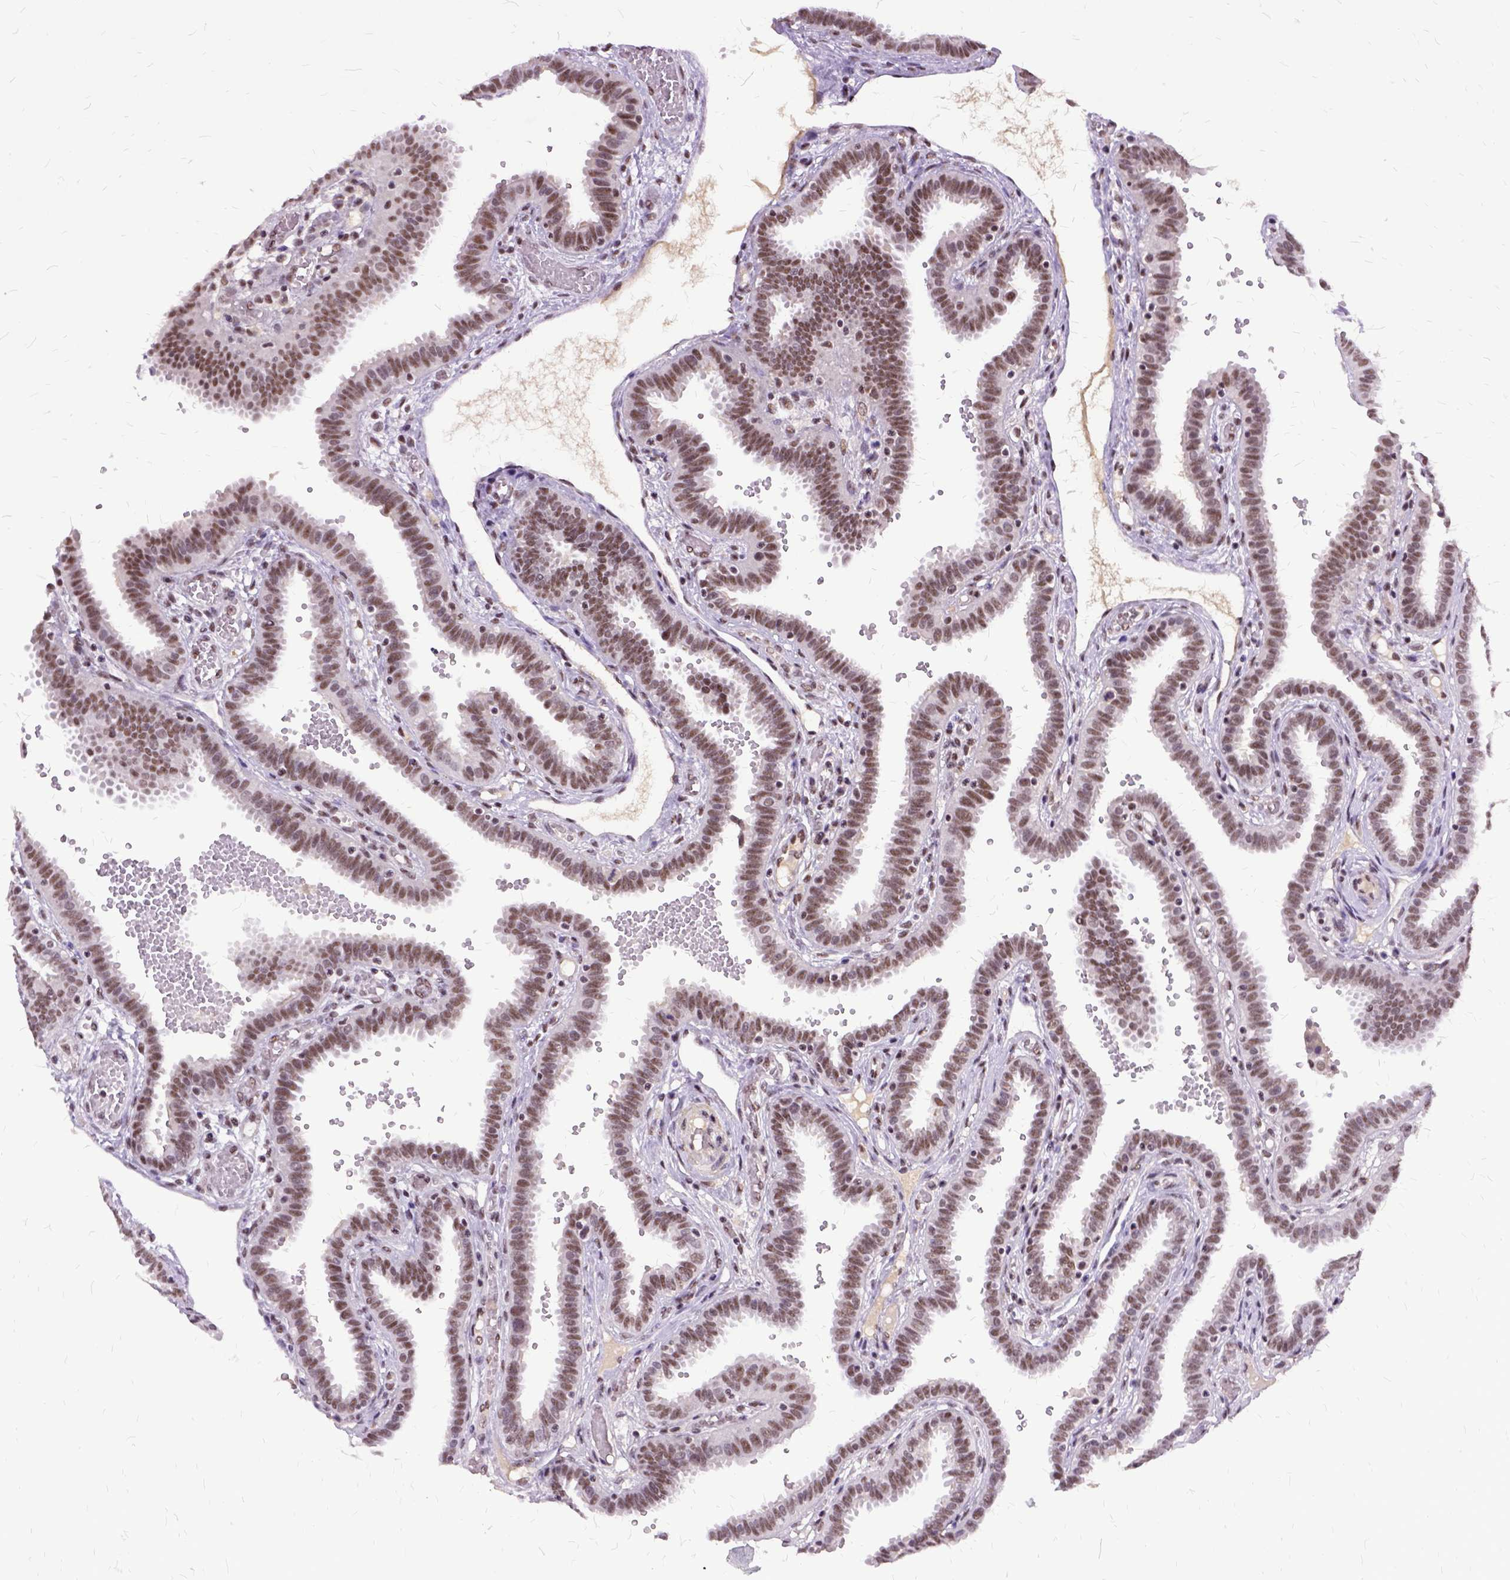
{"staining": {"intensity": "moderate", "quantity": ">75%", "location": "nuclear"}, "tissue": "fallopian tube", "cell_type": "Glandular cells", "image_type": "normal", "snomed": [{"axis": "morphology", "description": "Normal tissue, NOS"}, {"axis": "topography", "description": "Fallopian tube"}], "caption": "About >75% of glandular cells in normal human fallopian tube exhibit moderate nuclear protein staining as visualized by brown immunohistochemical staining.", "gene": "SETD1A", "patient": {"sex": "female", "age": 37}}